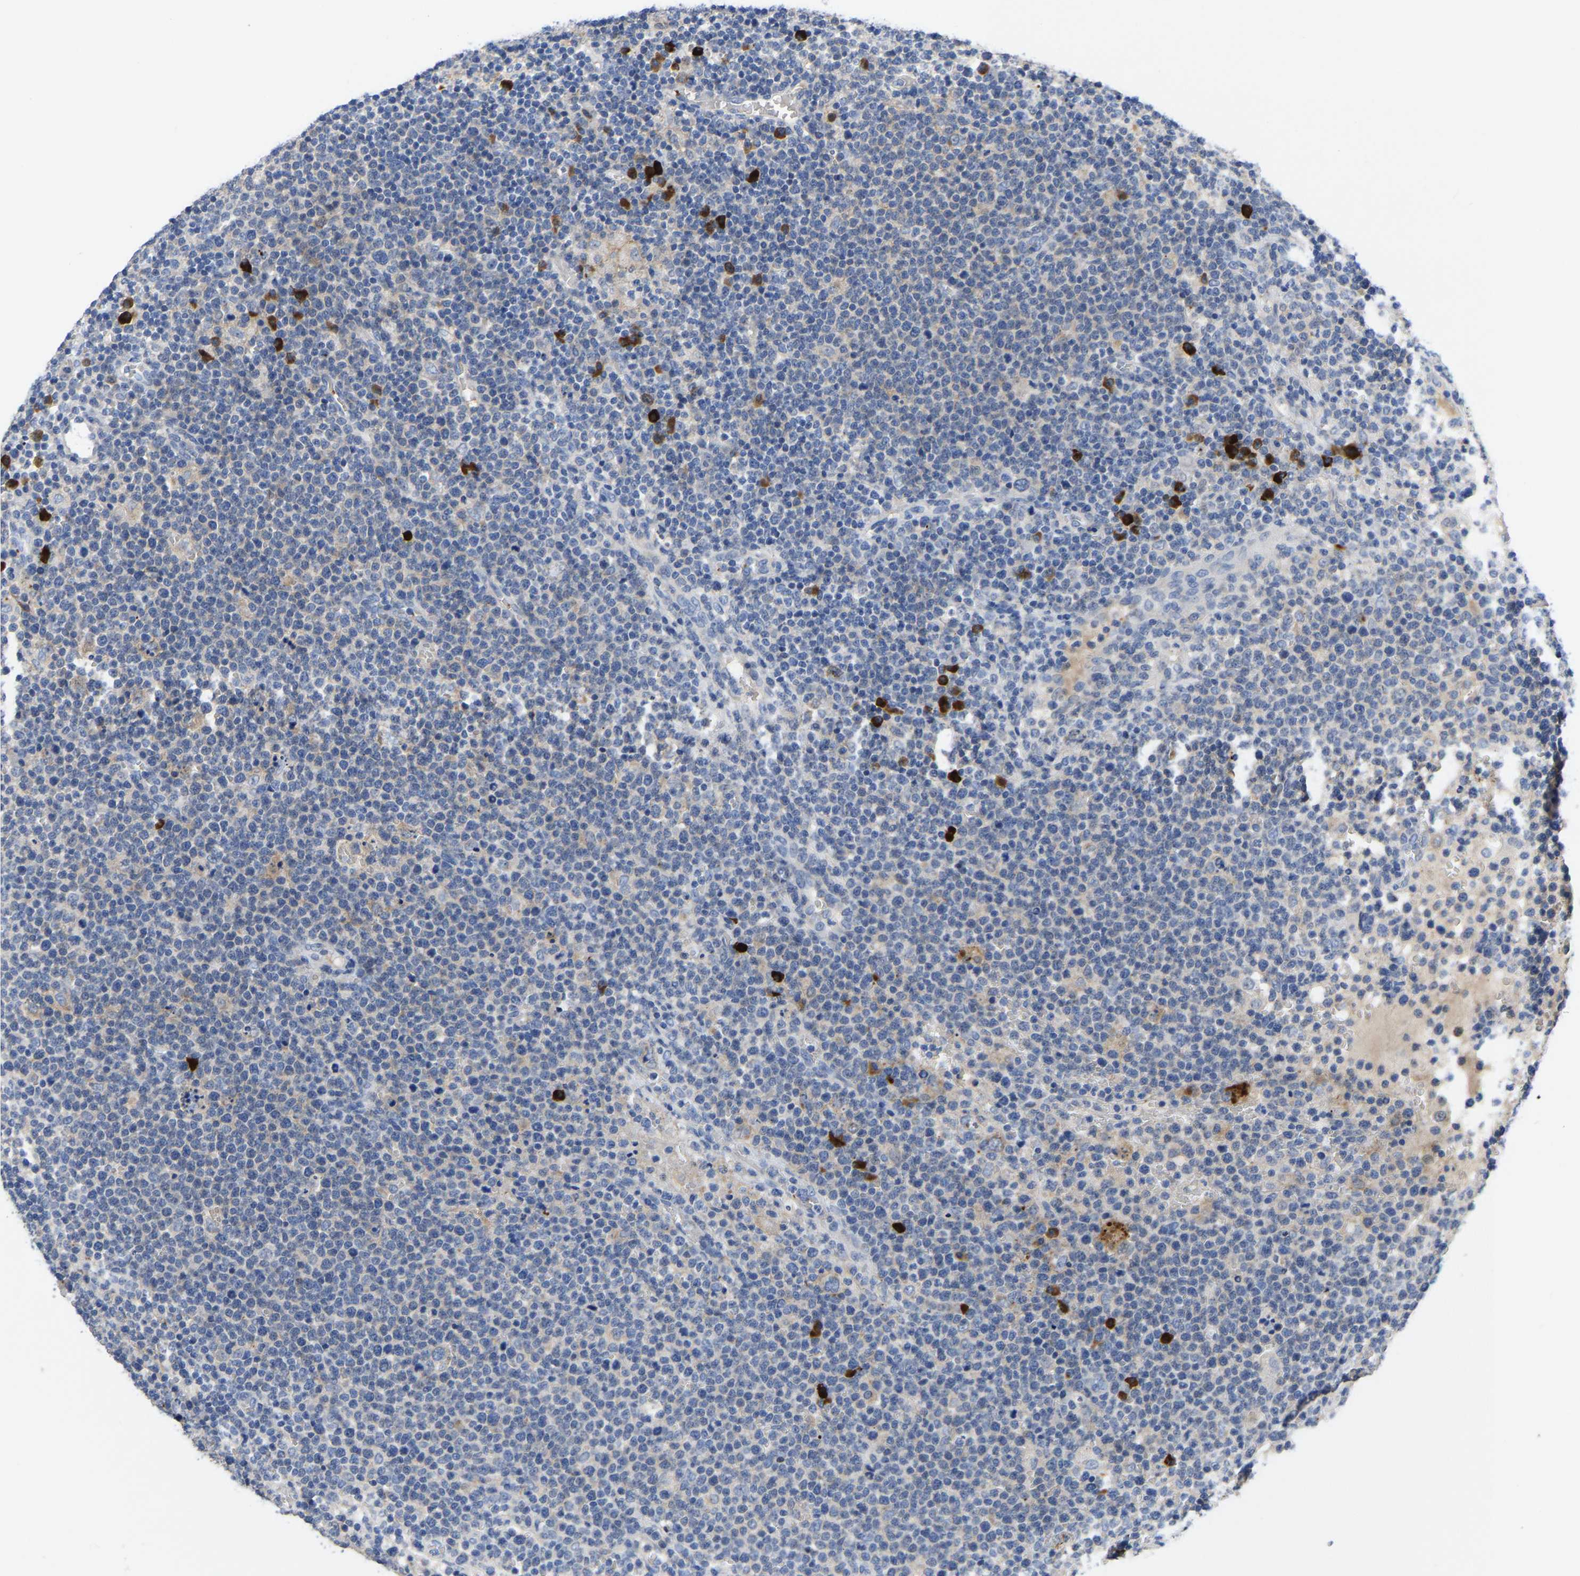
{"staining": {"intensity": "negative", "quantity": "none", "location": "none"}, "tissue": "lymphoma", "cell_type": "Tumor cells", "image_type": "cancer", "snomed": [{"axis": "morphology", "description": "Malignant lymphoma, non-Hodgkin's type, High grade"}, {"axis": "topography", "description": "Lymph node"}], "caption": "IHC of lymphoma displays no expression in tumor cells.", "gene": "FGF18", "patient": {"sex": "male", "age": 61}}